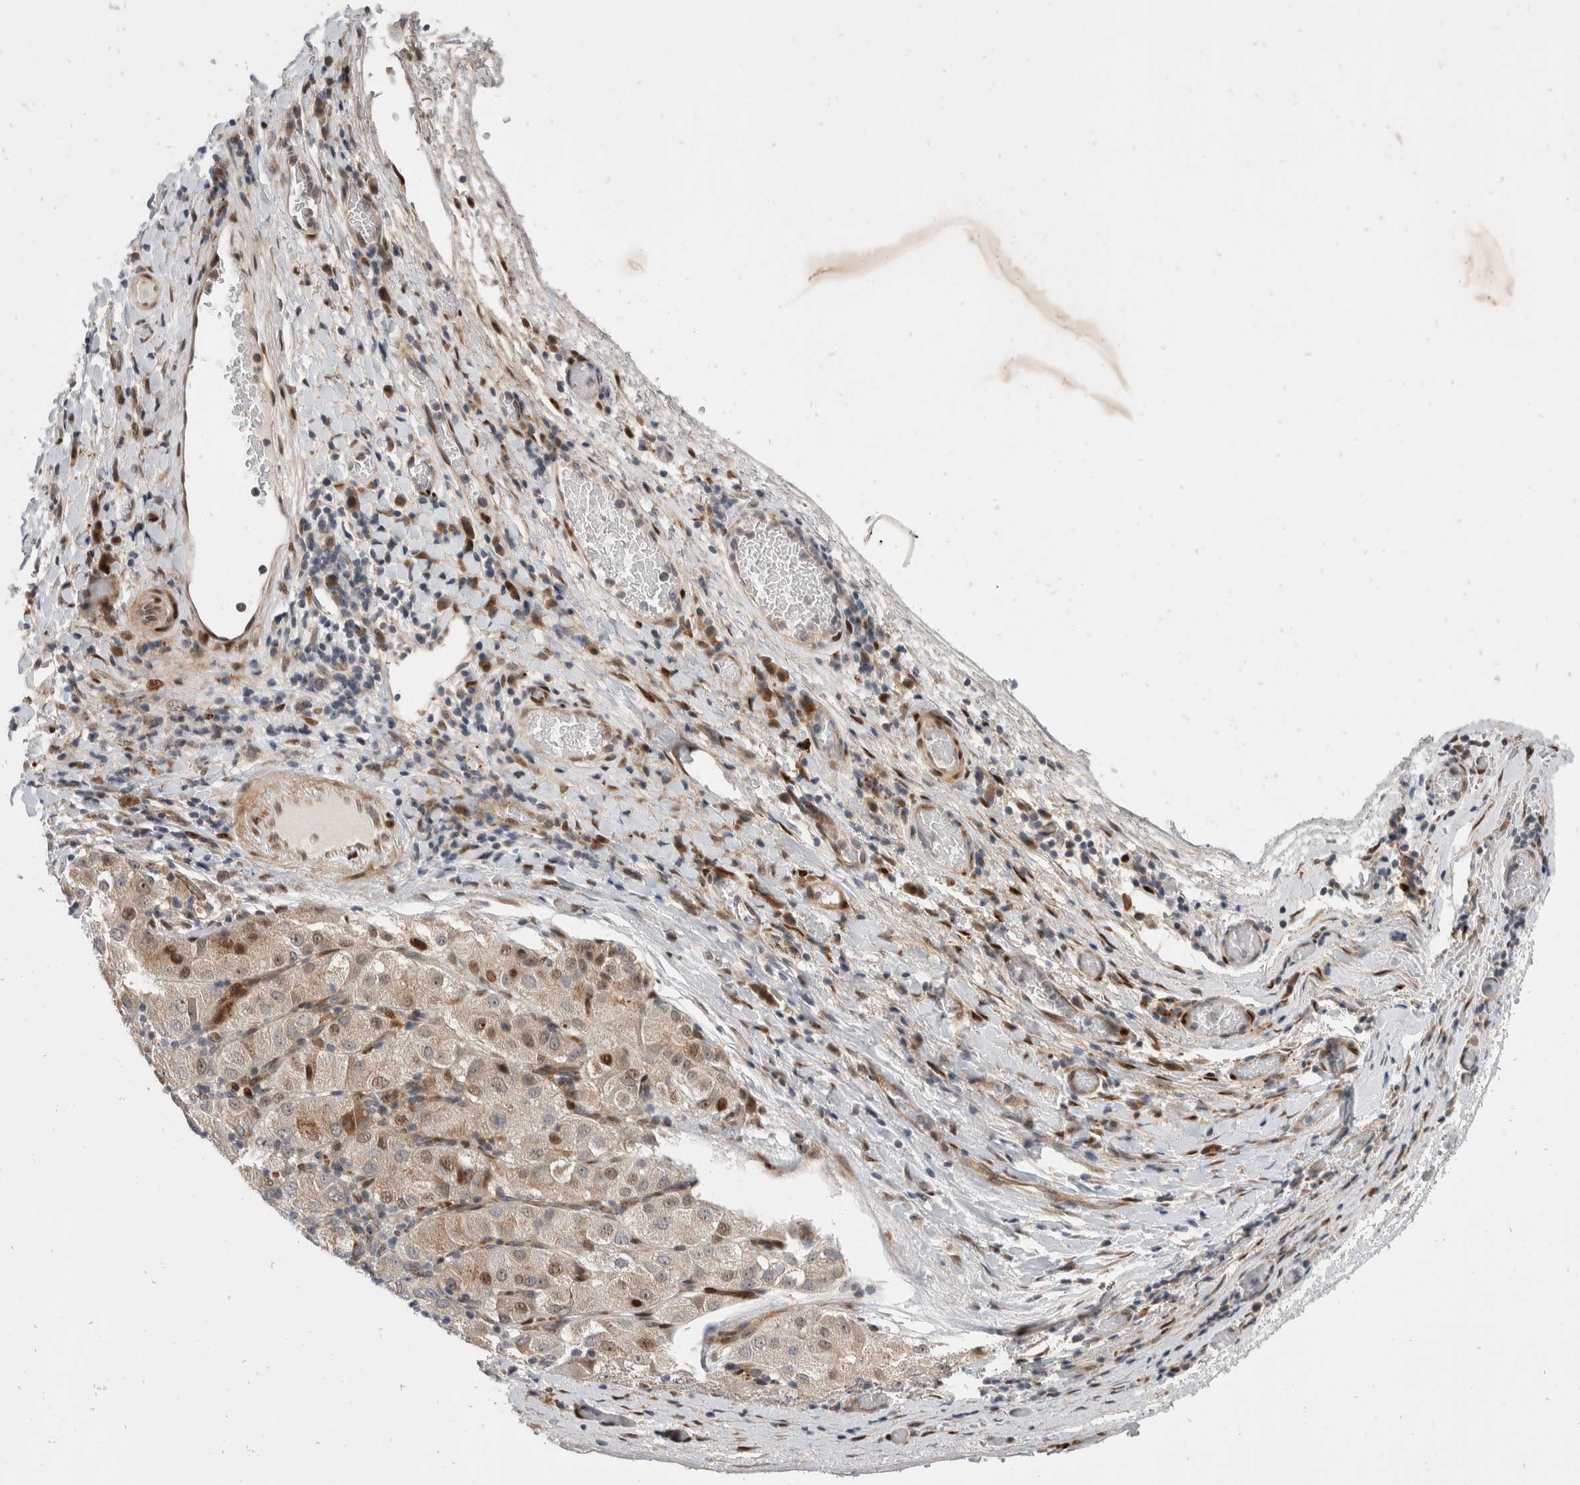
{"staining": {"intensity": "moderate", "quantity": "<25%", "location": "cytoplasmic/membranous,nuclear"}, "tissue": "liver cancer", "cell_type": "Tumor cells", "image_type": "cancer", "snomed": [{"axis": "morphology", "description": "Carcinoma, Hepatocellular, NOS"}, {"axis": "topography", "description": "Liver"}], "caption": "Protein expression by IHC demonstrates moderate cytoplasmic/membranous and nuclear positivity in about <25% of tumor cells in liver hepatocellular carcinoma.", "gene": "ZNF703", "patient": {"sex": "male", "age": 80}}